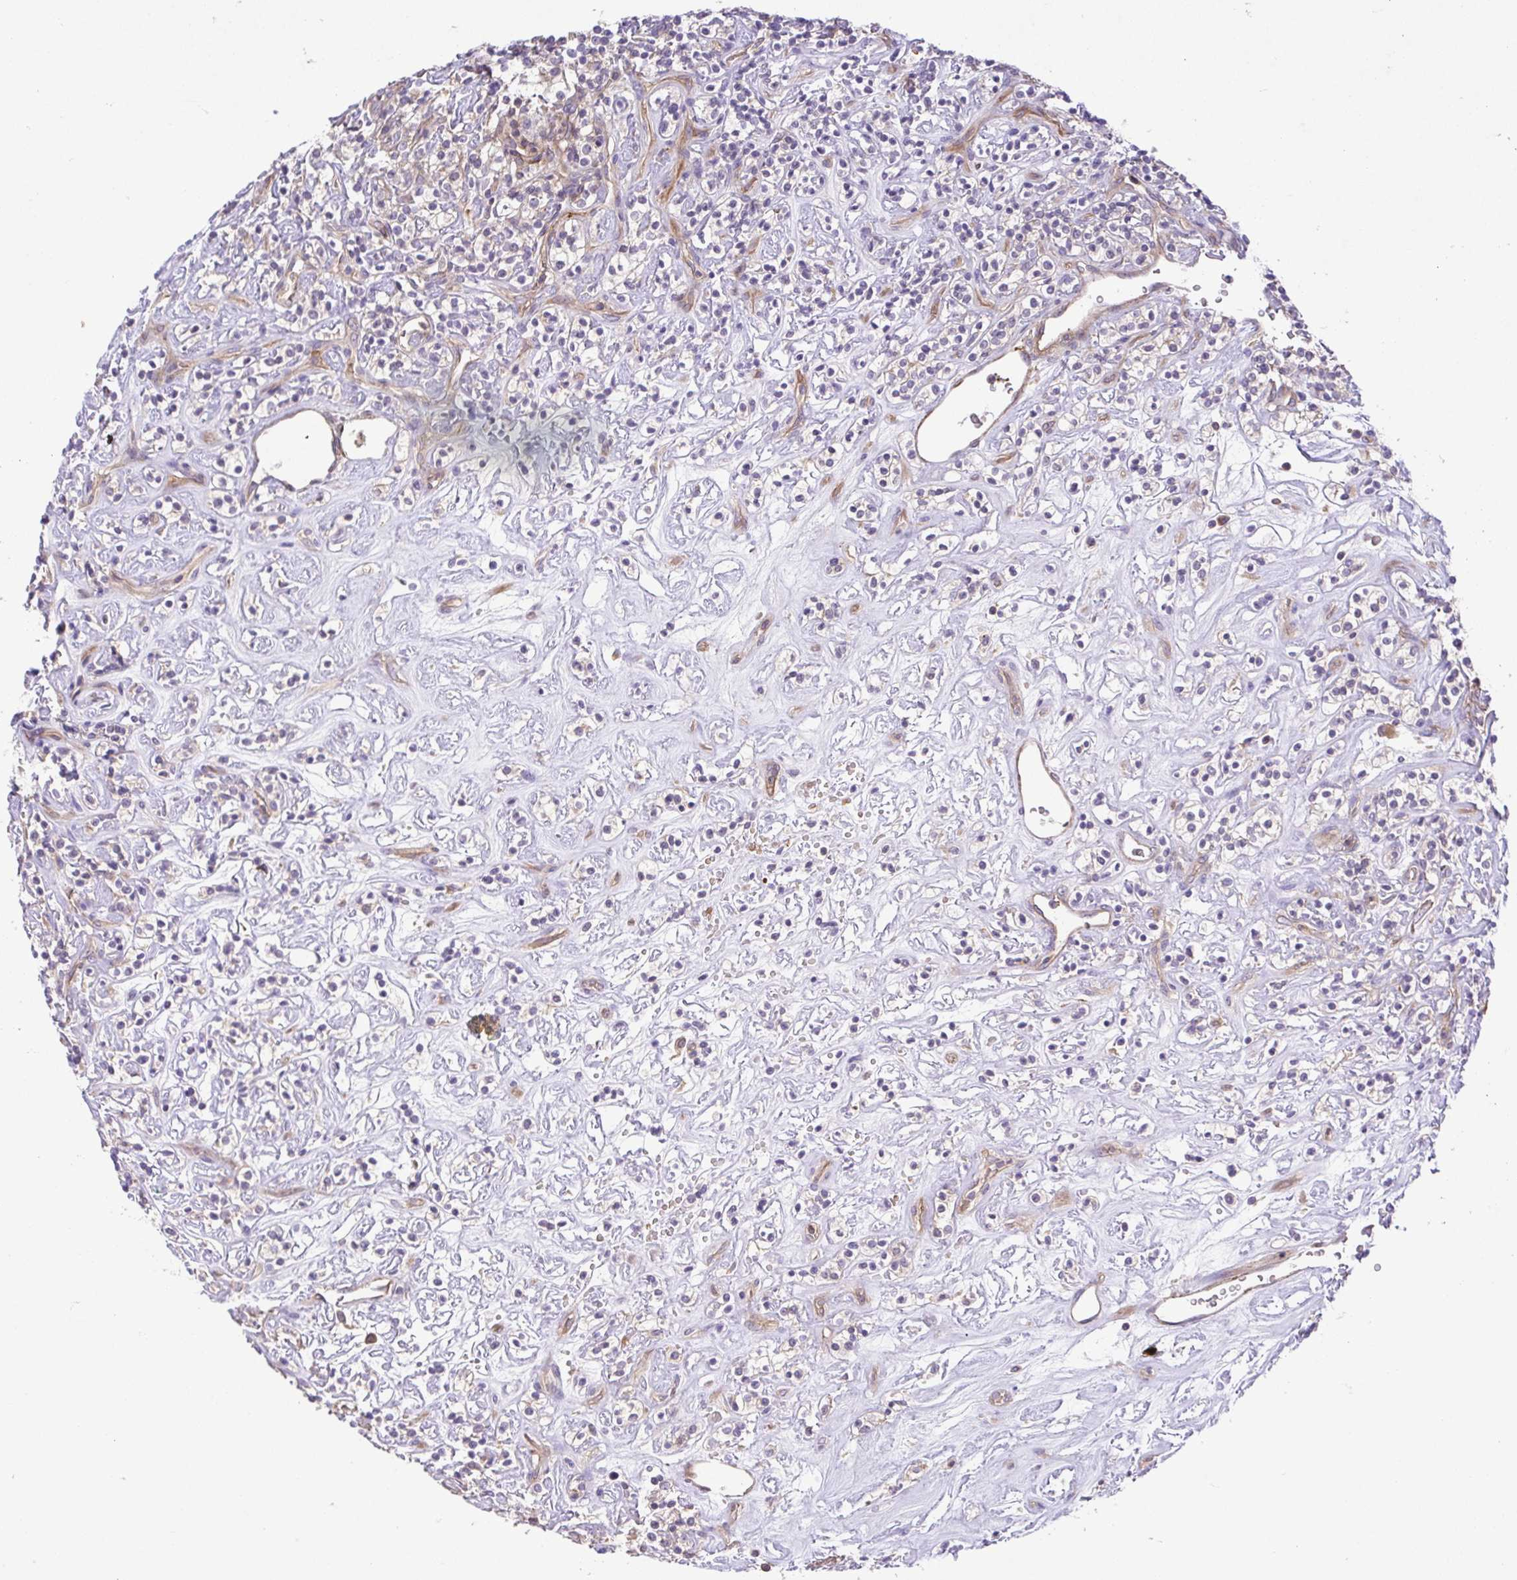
{"staining": {"intensity": "negative", "quantity": "none", "location": "none"}, "tissue": "renal cancer", "cell_type": "Tumor cells", "image_type": "cancer", "snomed": [{"axis": "morphology", "description": "Adenocarcinoma, NOS"}, {"axis": "topography", "description": "Kidney"}], "caption": "This is an immunohistochemistry image of renal cancer. There is no expression in tumor cells.", "gene": "IDE", "patient": {"sex": "male", "age": 77}}